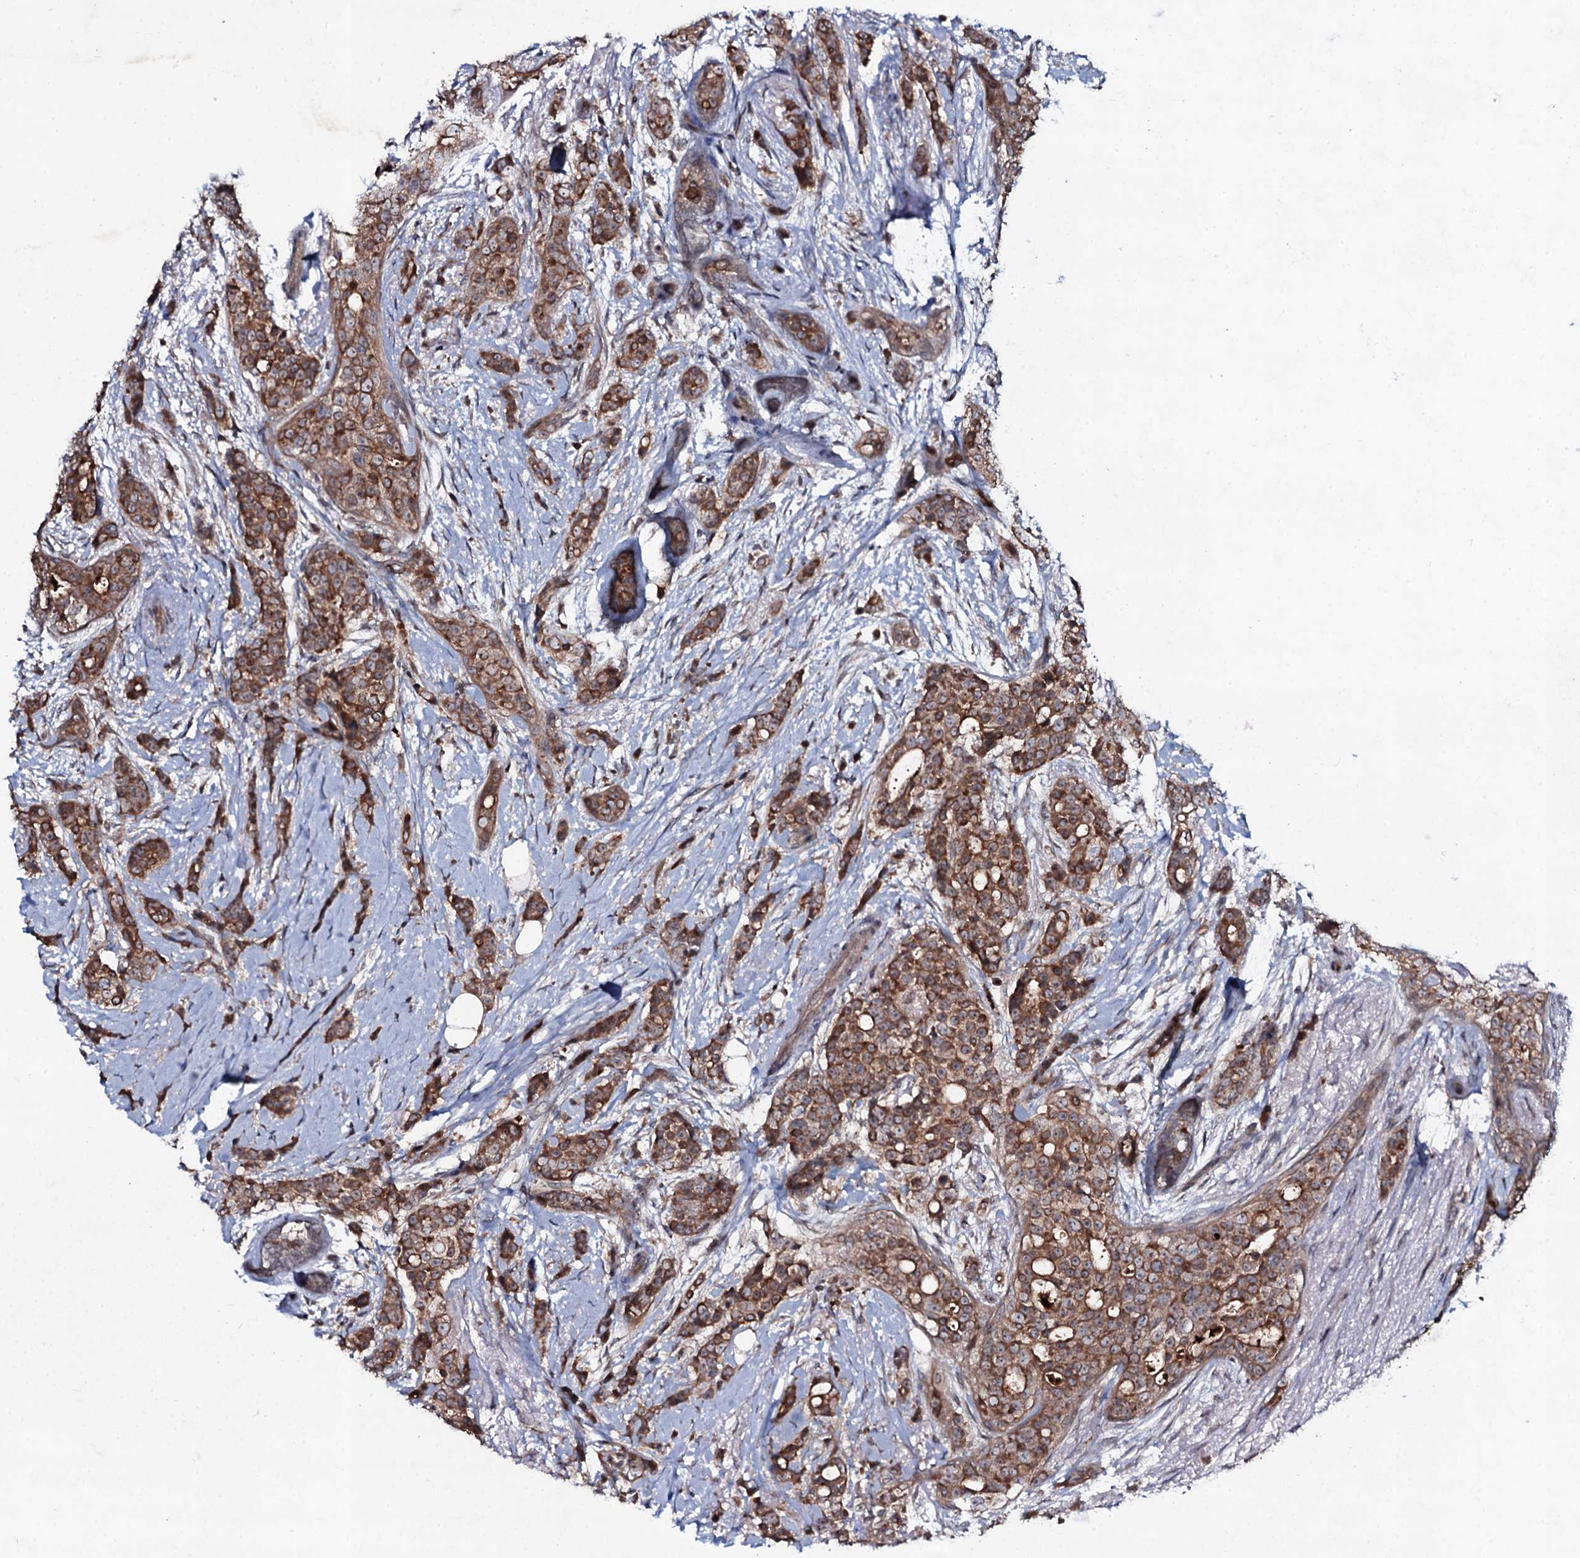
{"staining": {"intensity": "strong", "quantity": ">75%", "location": "cytoplasmic/membranous"}, "tissue": "breast cancer", "cell_type": "Tumor cells", "image_type": "cancer", "snomed": [{"axis": "morphology", "description": "Lobular carcinoma"}, {"axis": "topography", "description": "Breast"}], "caption": "Lobular carcinoma (breast) tissue demonstrates strong cytoplasmic/membranous staining in about >75% of tumor cells", "gene": "SNAP23", "patient": {"sex": "female", "age": 51}}